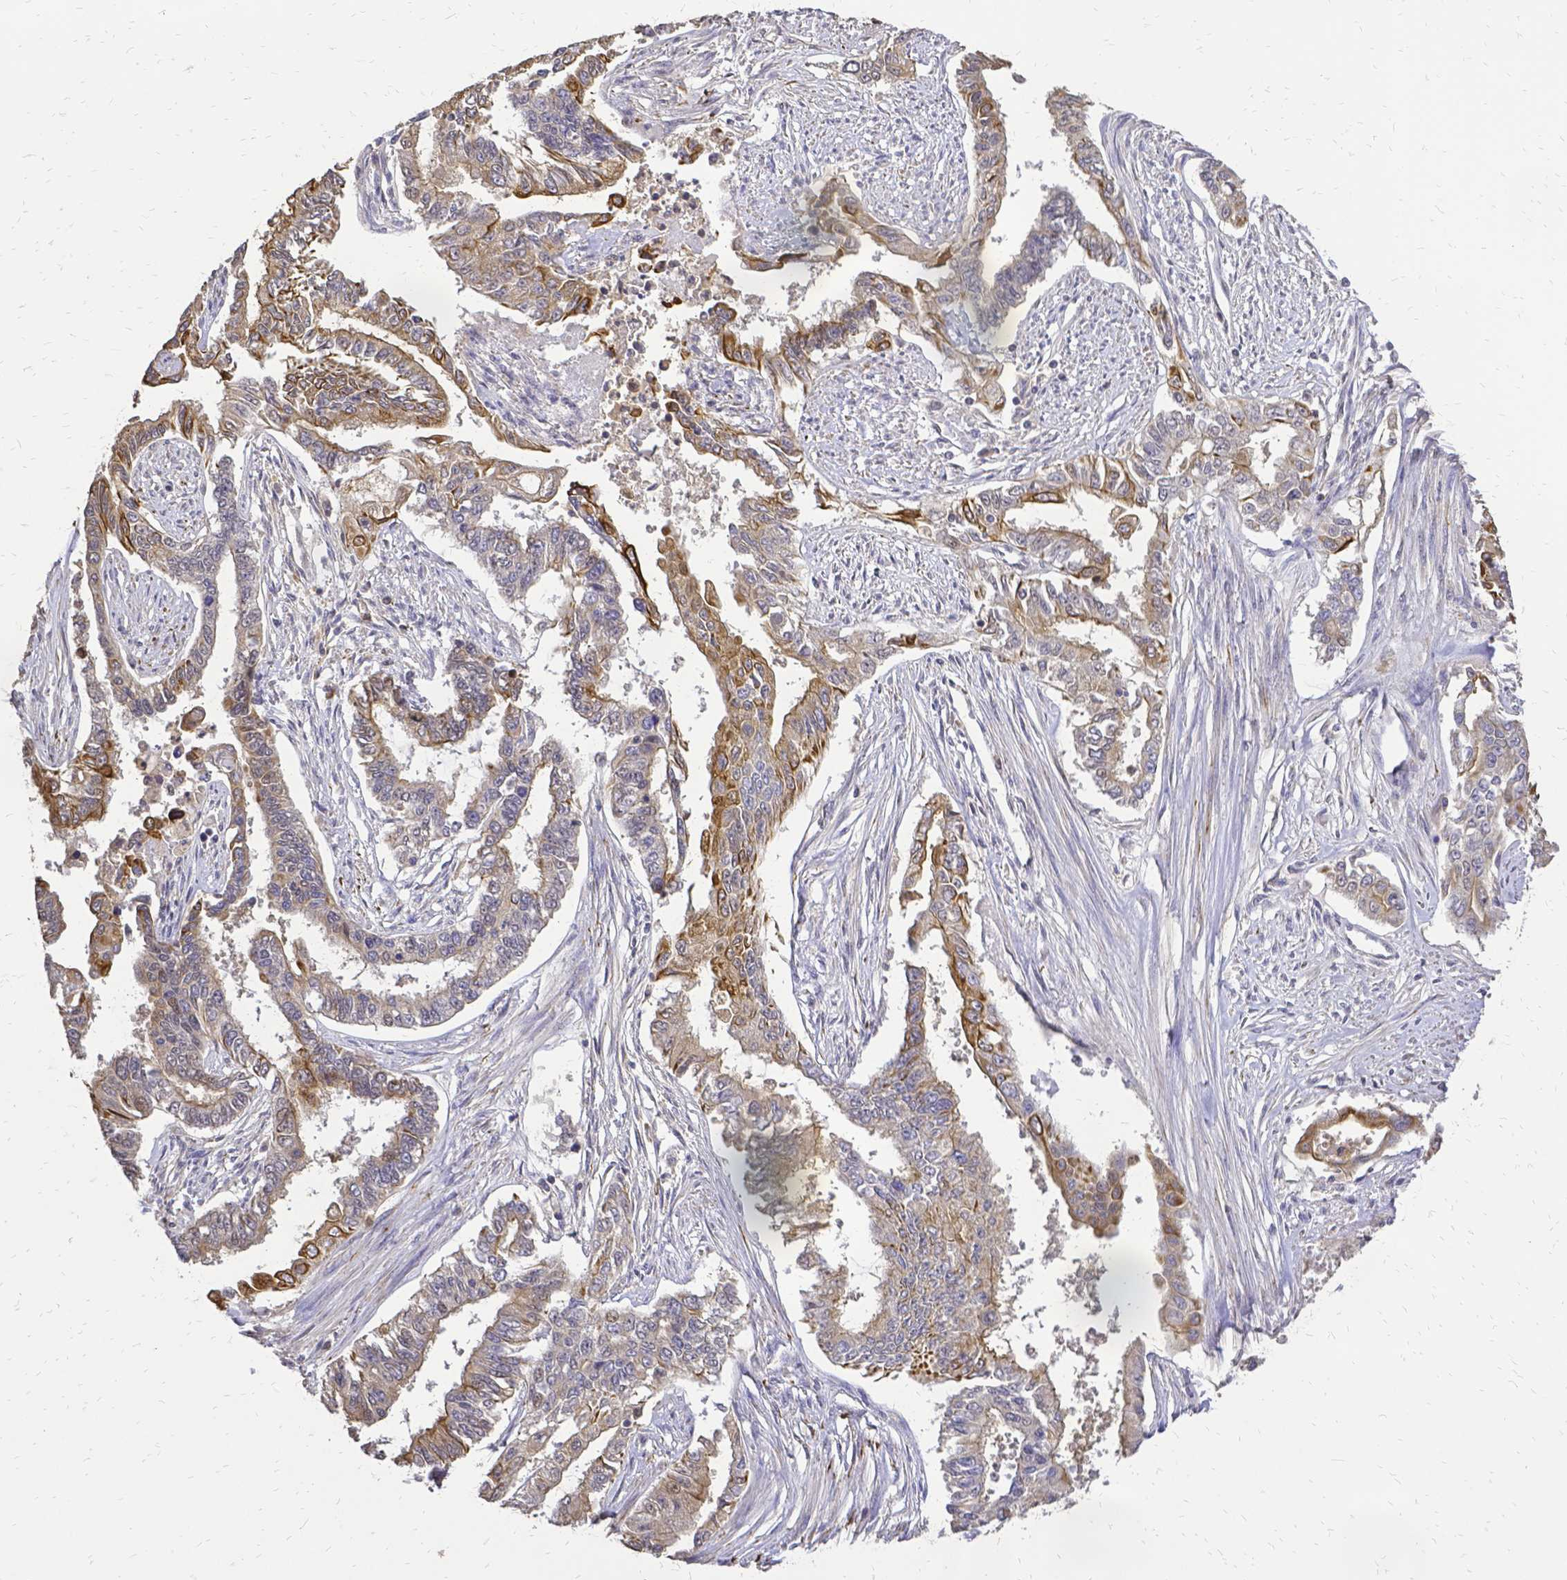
{"staining": {"intensity": "moderate", "quantity": "25%-75%", "location": "cytoplasmic/membranous"}, "tissue": "endometrial cancer", "cell_type": "Tumor cells", "image_type": "cancer", "snomed": [{"axis": "morphology", "description": "Adenocarcinoma, NOS"}, {"axis": "topography", "description": "Uterus"}], "caption": "Protein expression analysis of endometrial cancer reveals moderate cytoplasmic/membranous staining in approximately 25%-75% of tumor cells.", "gene": "CIB1", "patient": {"sex": "female", "age": 59}}